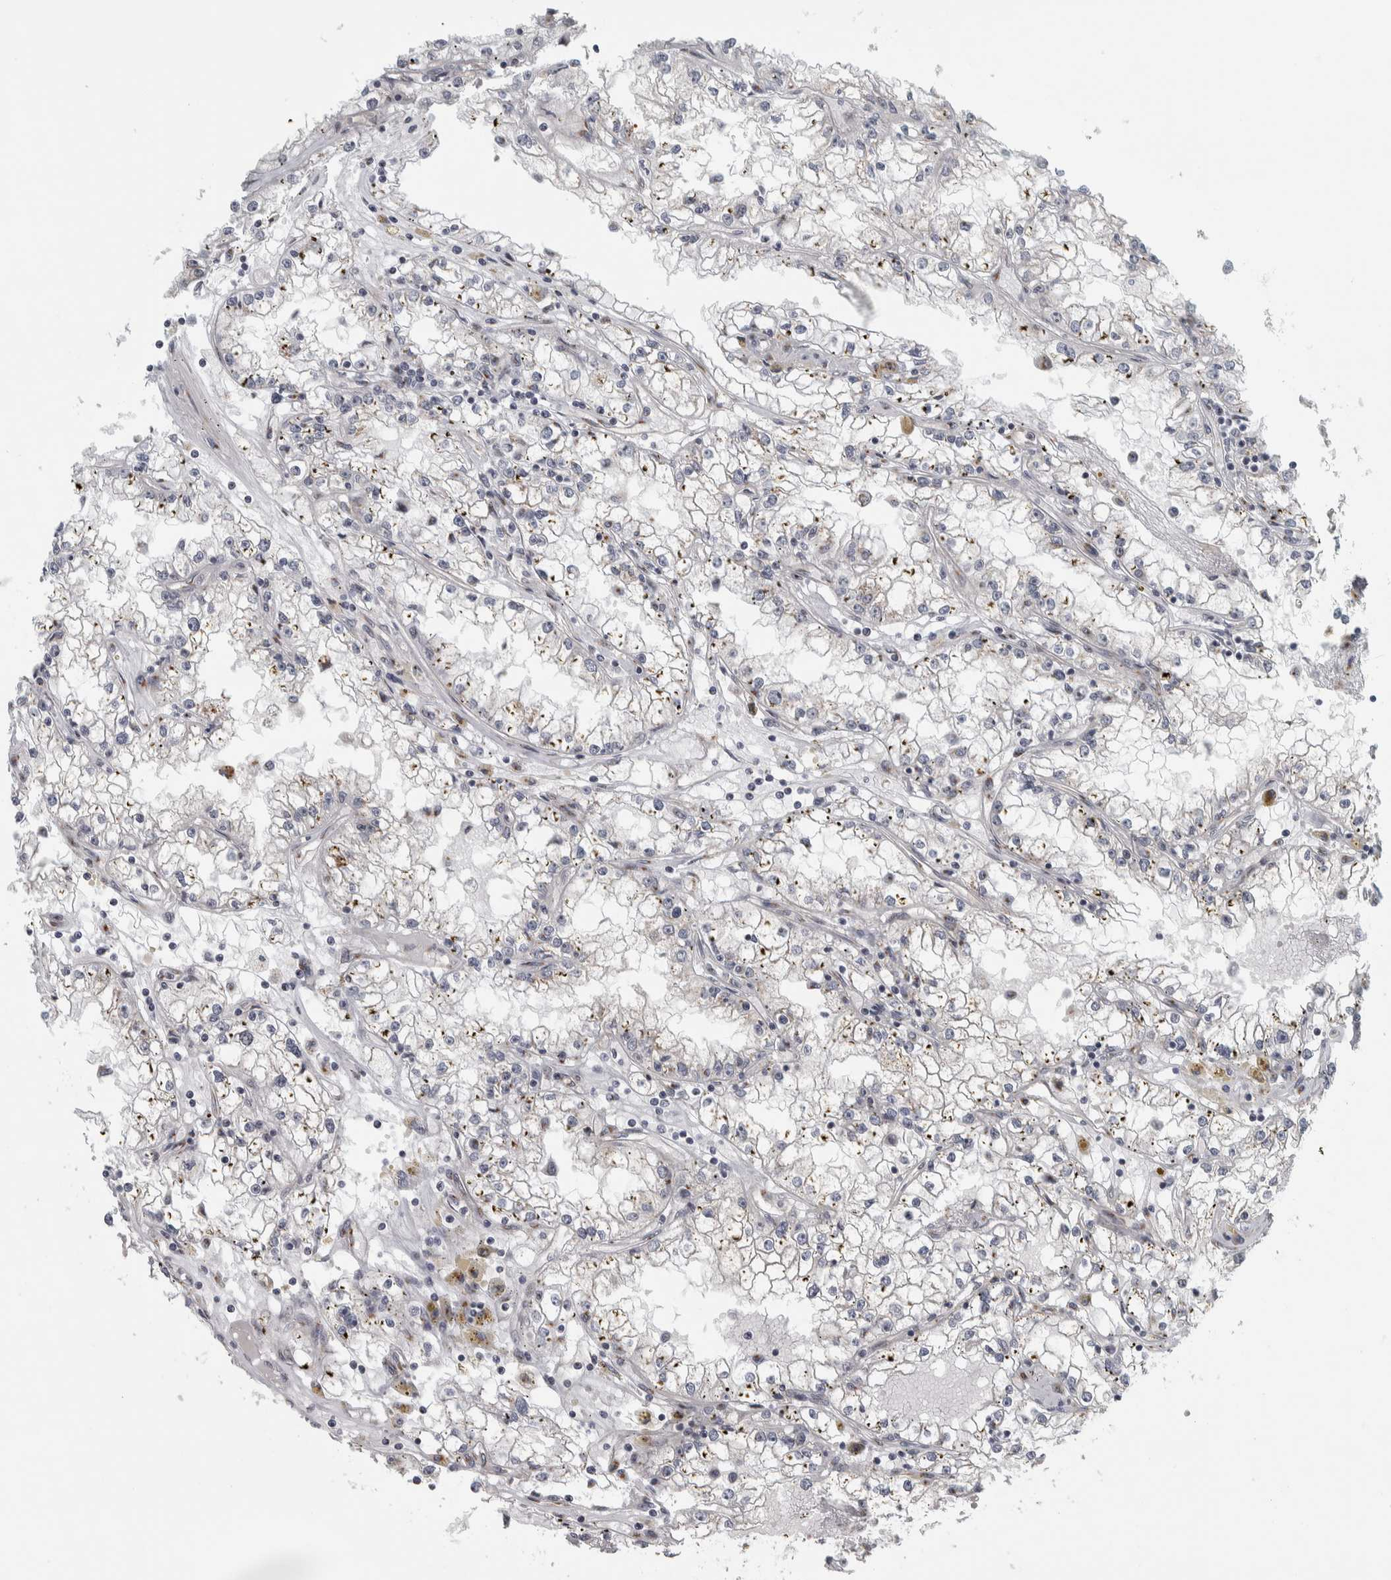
{"staining": {"intensity": "moderate", "quantity": "<25%", "location": "cytoplasmic/membranous"}, "tissue": "renal cancer", "cell_type": "Tumor cells", "image_type": "cancer", "snomed": [{"axis": "morphology", "description": "Adenocarcinoma, NOS"}, {"axis": "topography", "description": "Kidney"}], "caption": "Renal cancer (adenocarcinoma) stained with a protein marker demonstrates moderate staining in tumor cells.", "gene": "ZMYND8", "patient": {"sex": "male", "age": 56}}